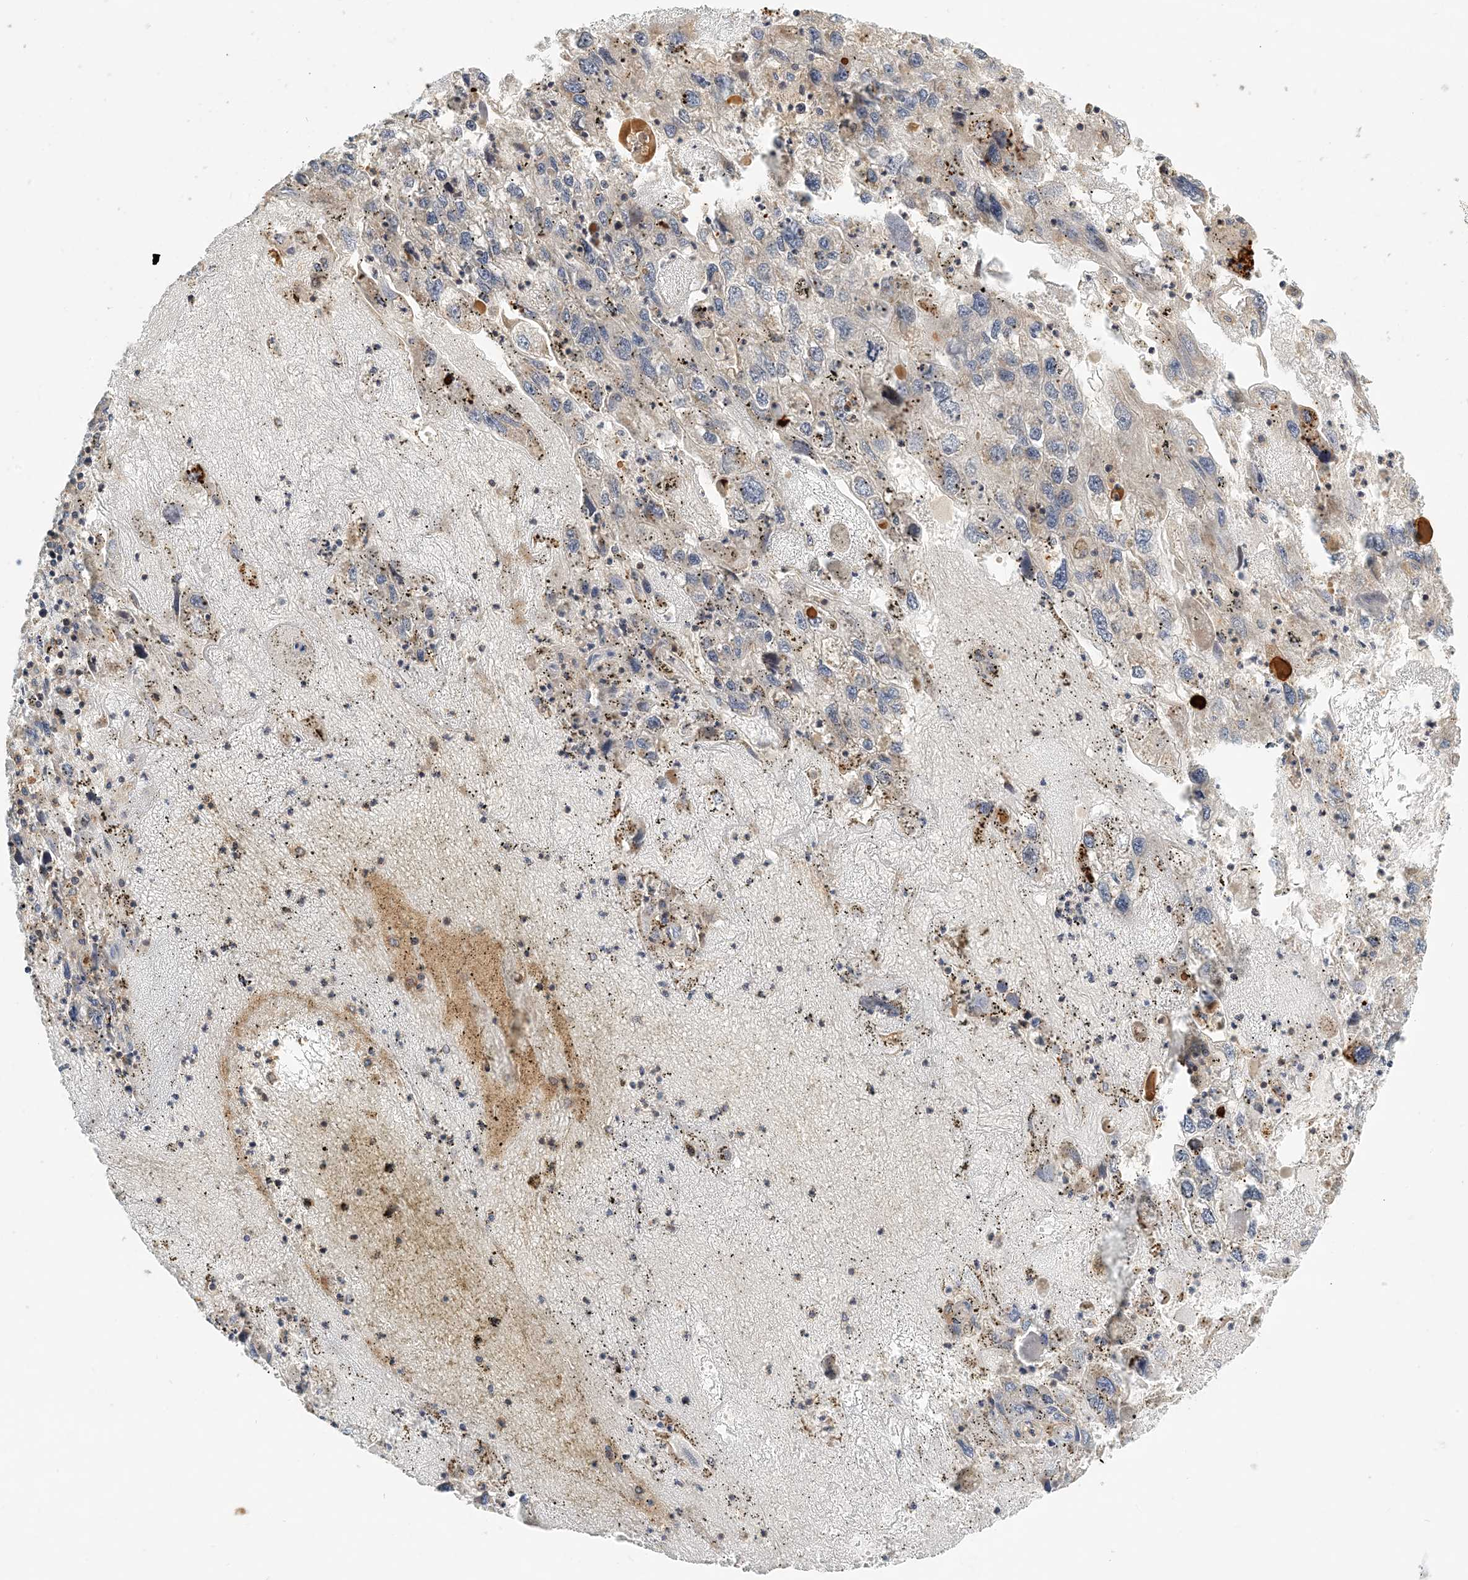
{"staining": {"intensity": "weak", "quantity": "25%-75%", "location": "cytoplasmic/membranous"}, "tissue": "endometrial cancer", "cell_type": "Tumor cells", "image_type": "cancer", "snomed": [{"axis": "morphology", "description": "Adenocarcinoma, NOS"}, {"axis": "topography", "description": "Endometrium"}], "caption": "Adenocarcinoma (endometrial) stained with immunohistochemistry (IHC) reveals weak cytoplasmic/membranous positivity in approximately 25%-75% of tumor cells. (brown staining indicates protein expression, while blue staining denotes nuclei).", "gene": "COLEC11", "patient": {"sex": "female", "age": 49}}